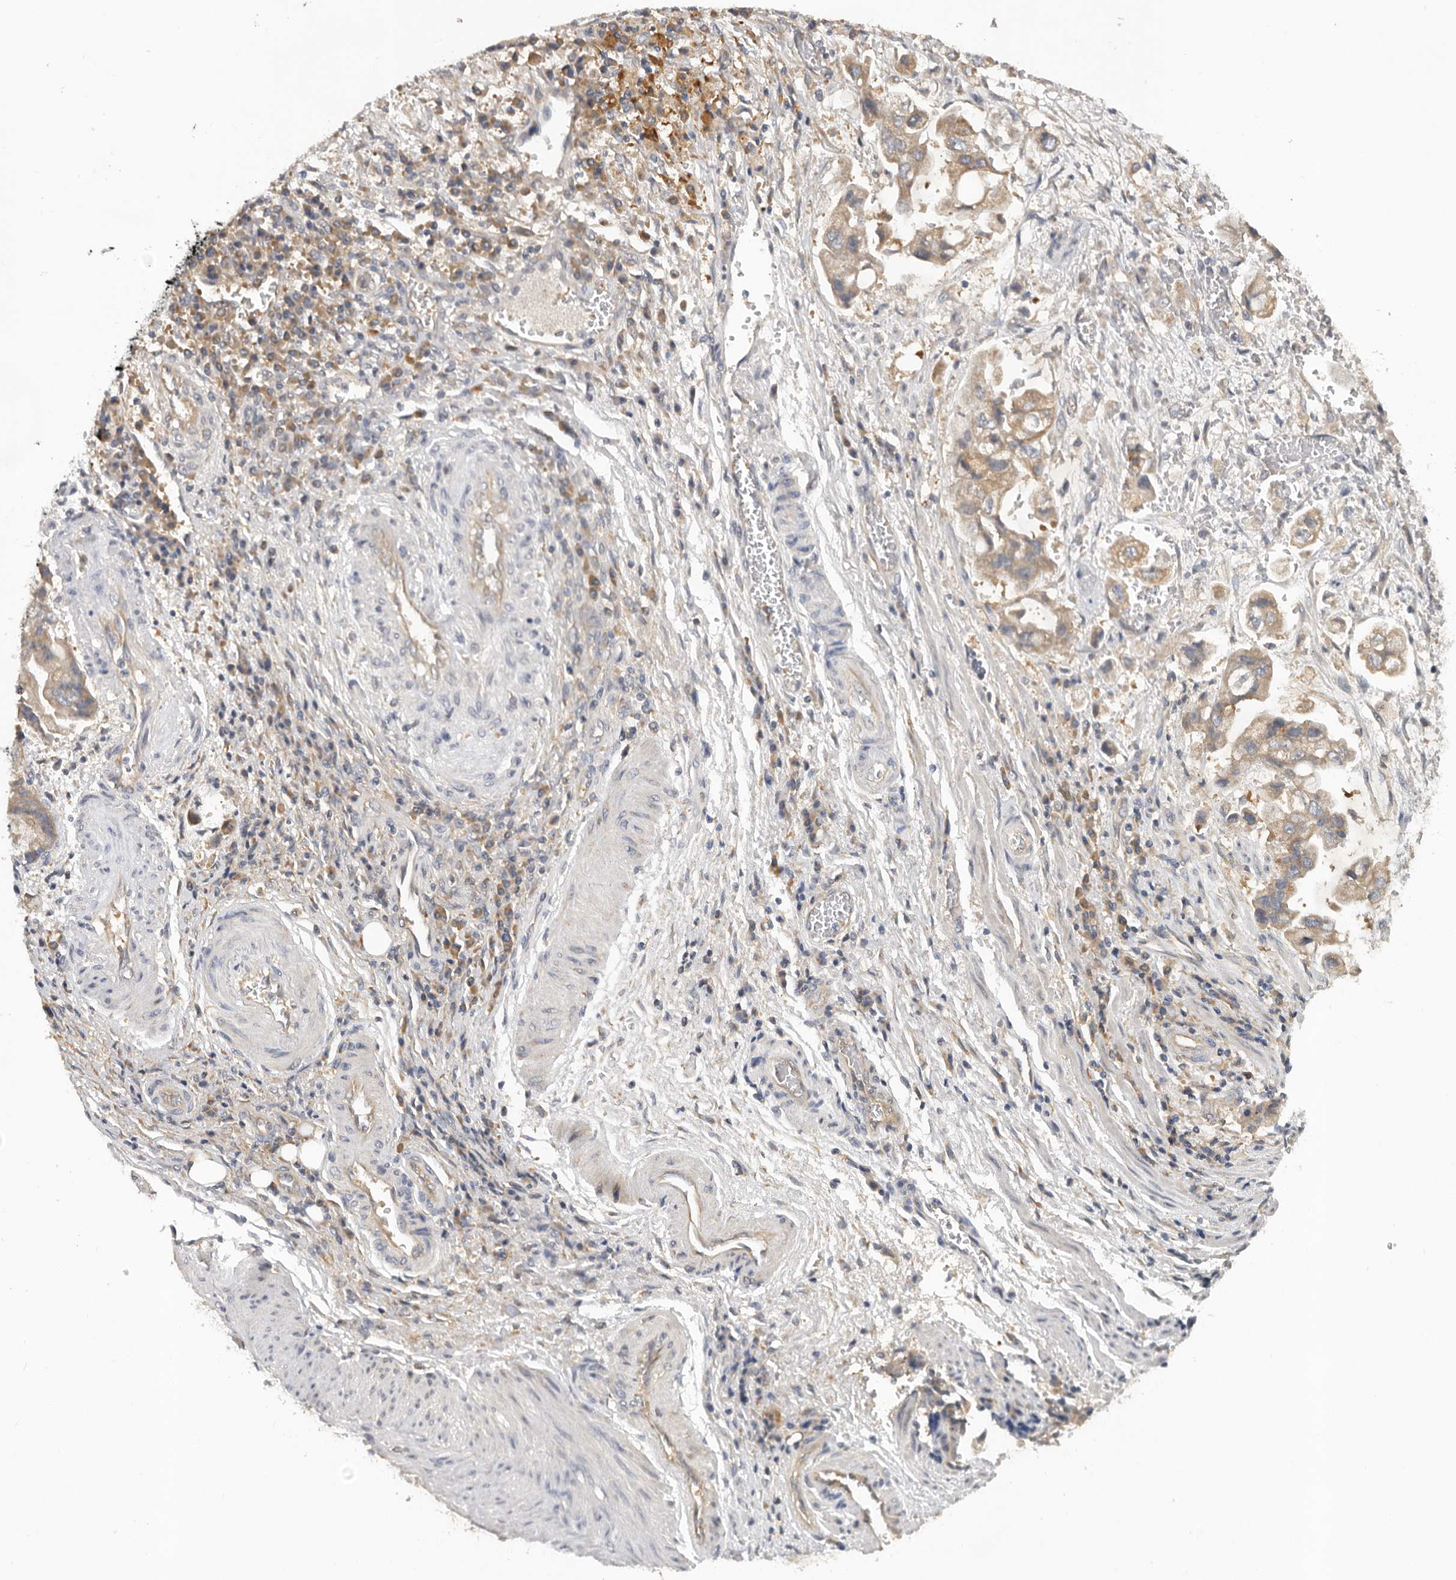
{"staining": {"intensity": "moderate", "quantity": ">75%", "location": "cytoplasmic/membranous"}, "tissue": "stomach cancer", "cell_type": "Tumor cells", "image_type": "cancer", "snomed": [{"axis": "morphology", "description": "Adenocarcinoma, NOS"}, {"axis": "topography", "description": "Stomach"}], "caption": "Tumor cells demonstrate medium levels of moderate cytoplasmic/membranous positivity in about >75% of cells in human stomach cancer (adenocarcinoma). (Stains: DAB in brown, nuclei in blue, Microscopy: brightfield microscopy at high magnification).", "gene": "PPP1R42", "patient": {"sex": "male", "age": 62}}